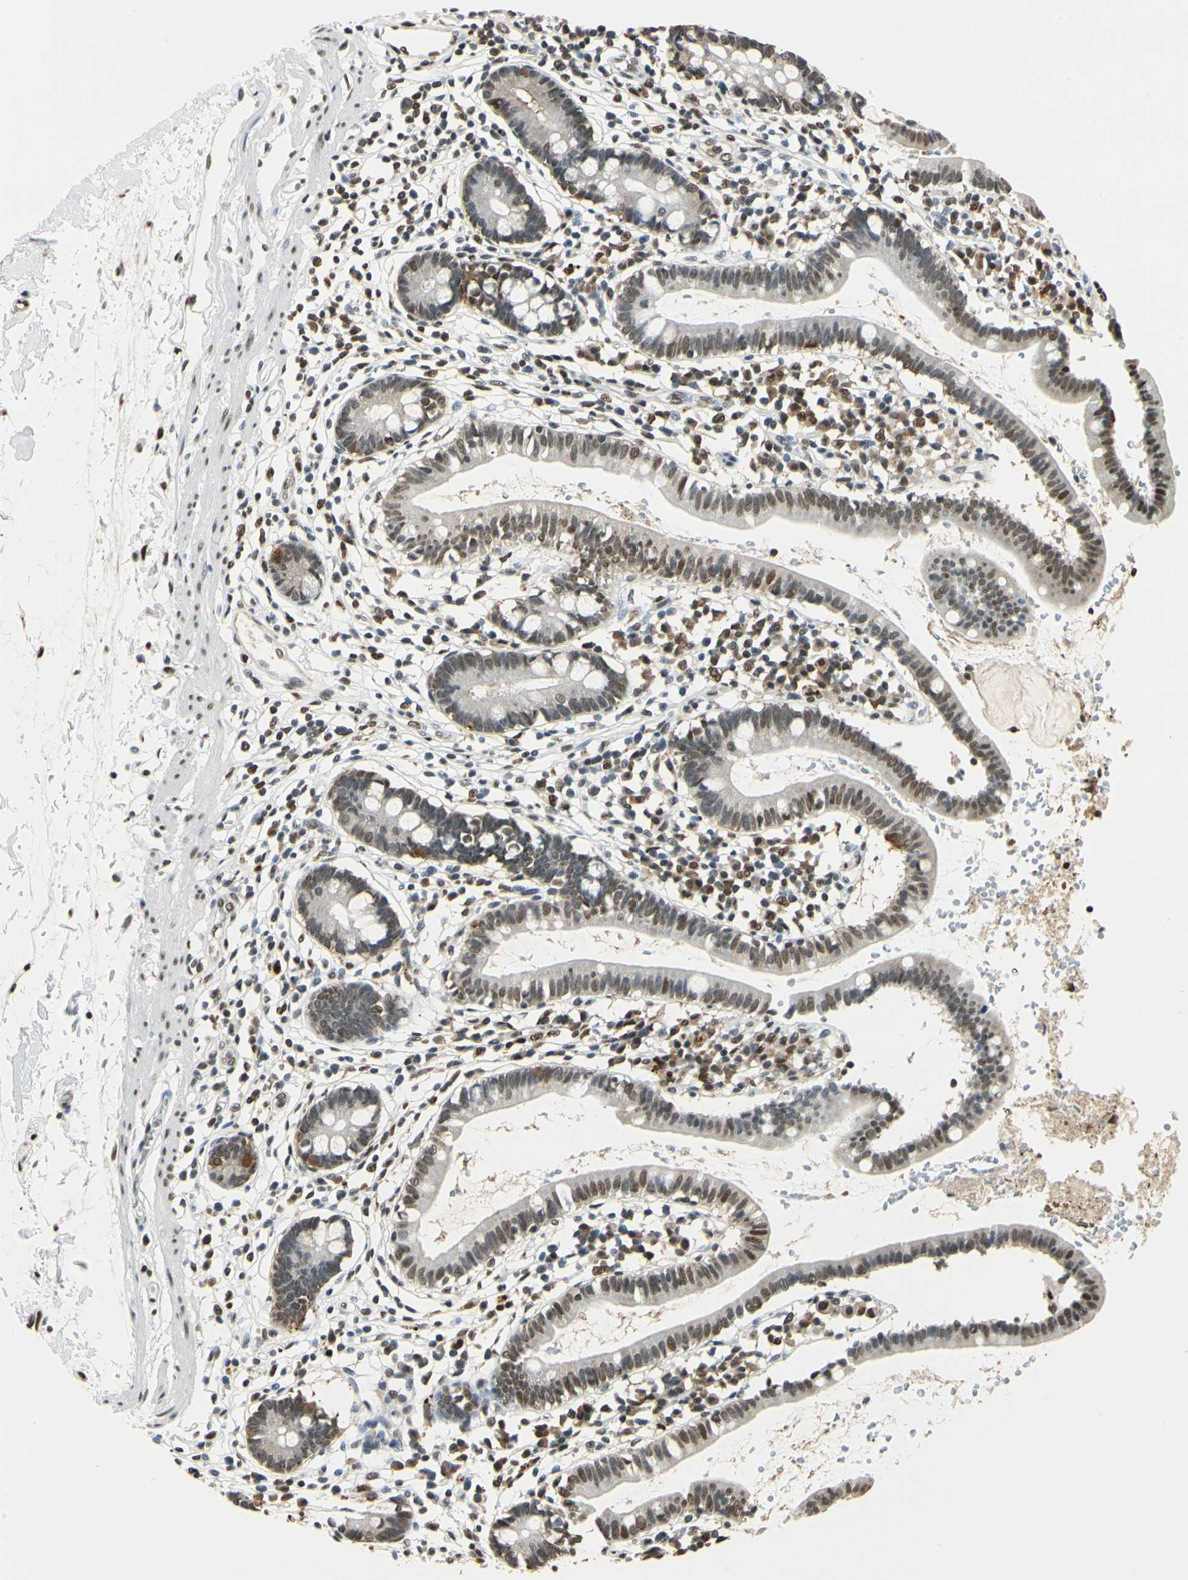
{"staining": {"intensity": "moderate", "quantity": "25%-75%", "location": "nuclear"}, "tissue": "small intestine", "cell_type": "Glandular cells", "image_type": "normal", "snomed": [{"axis": "morphology", "description": "Normal tissue, NOS"}, {"axis": "topography", "description": "Small intestine"}], "caption": "Human small intestine stained with a protein marker reveals moderate staining in glandular cells.", "gene": "FANCG", "patient": {"sex": "female", "age": 37}}